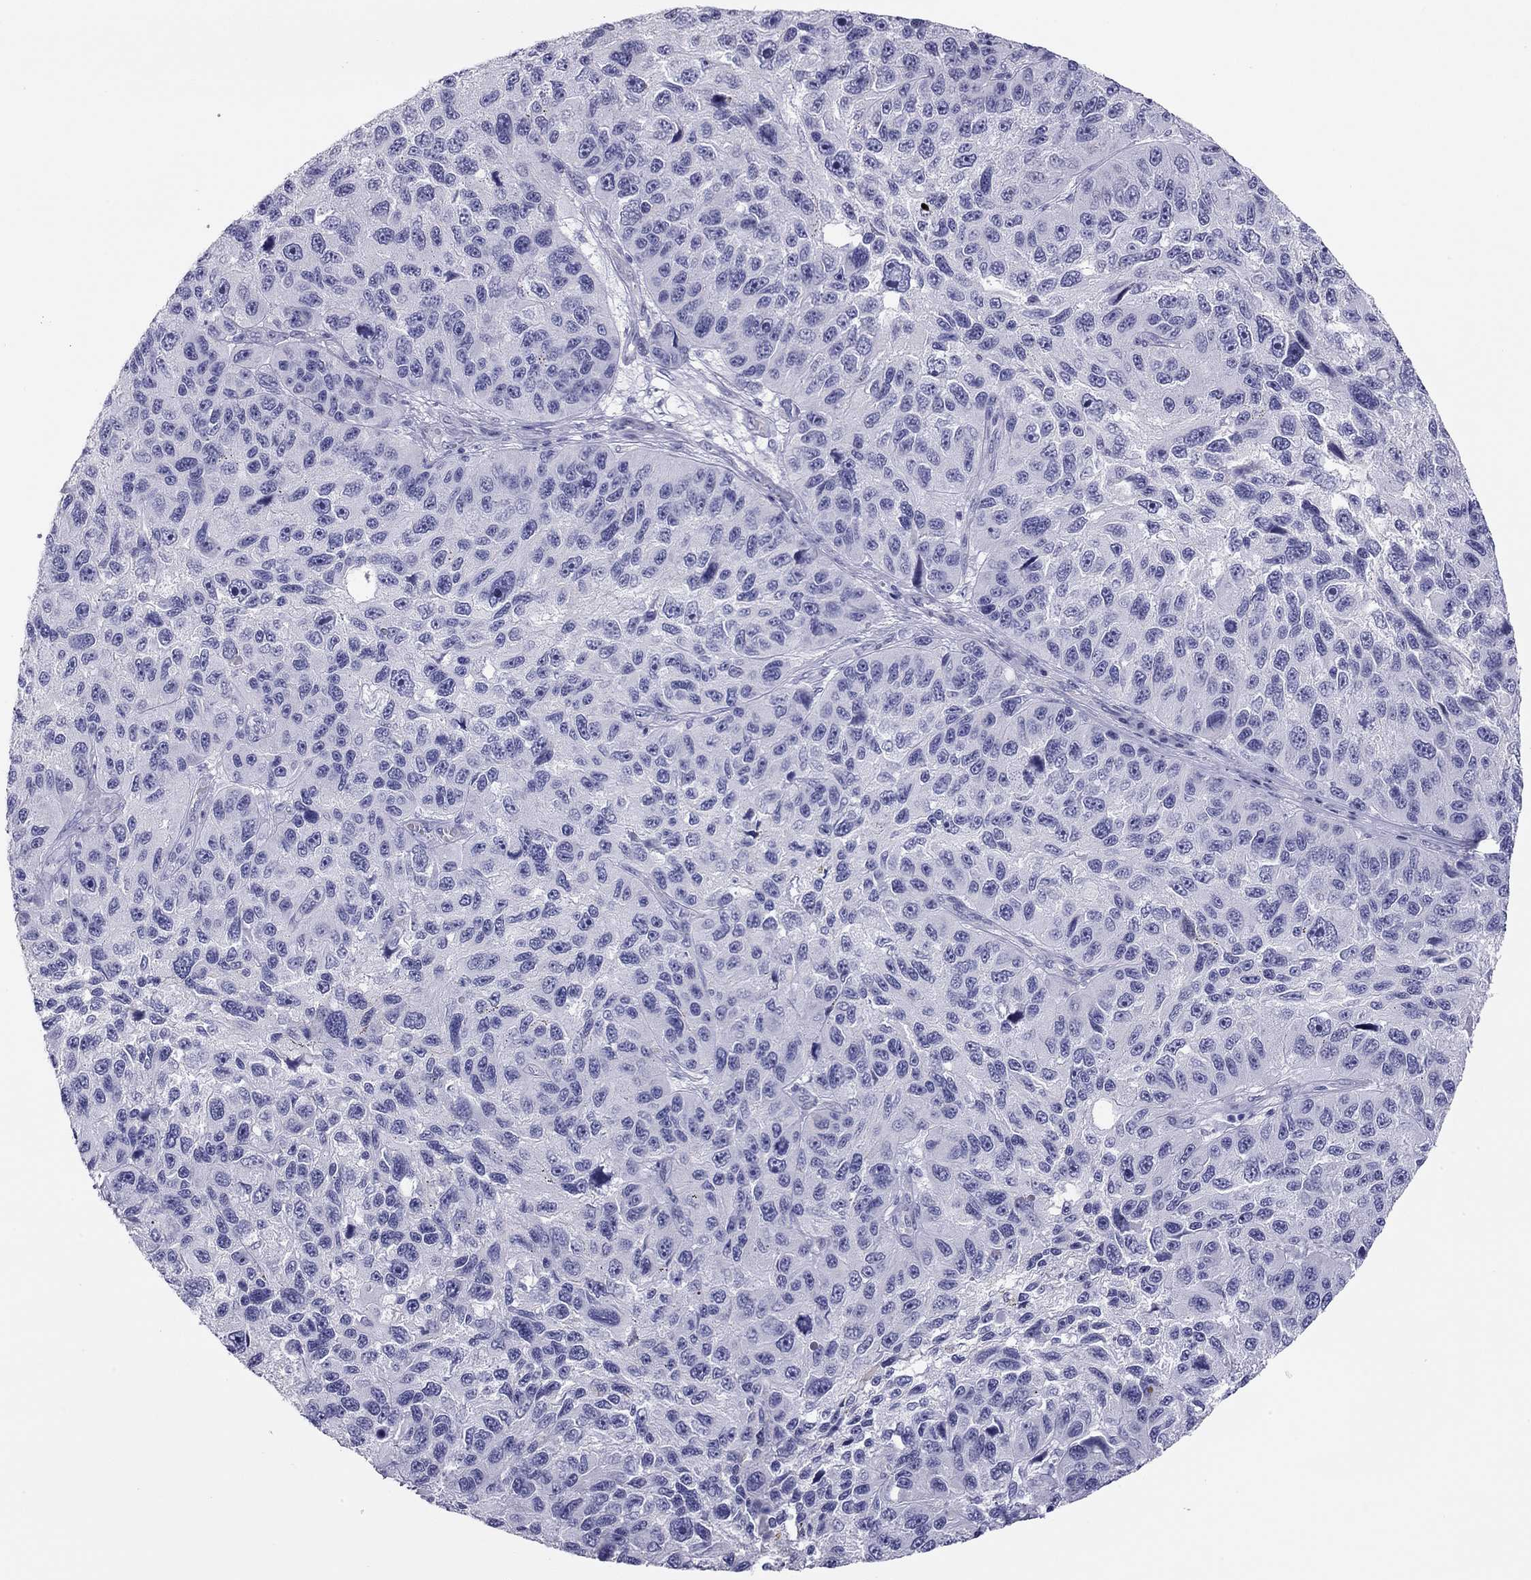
{"staining": {"intensity": "negative", "quantity": "none", "location": "none"}, "tissue": "melanoma", "cell_type": "Tumor cells", "image_type": "cancer", "snomed": [{"axis": "morphology", "description": "Malignant melanoma, NOS"}, {"axis": "topography", "description": "Skin"}], "caption": "Immunohistochemistry micrograph of neoplastic tissue: malignant melanoma stained with DAB (3,3'-diaminobenzidine) displays no significant protein positivity in tumor cells. (Stains: DAB immunohistochemistry (IHC) with hematoxylin counter stain, Microscopy: brightfield microscopy at high magnification).", "gene": "KCNV2", "patient": {"sex": "male", "age": 53}}